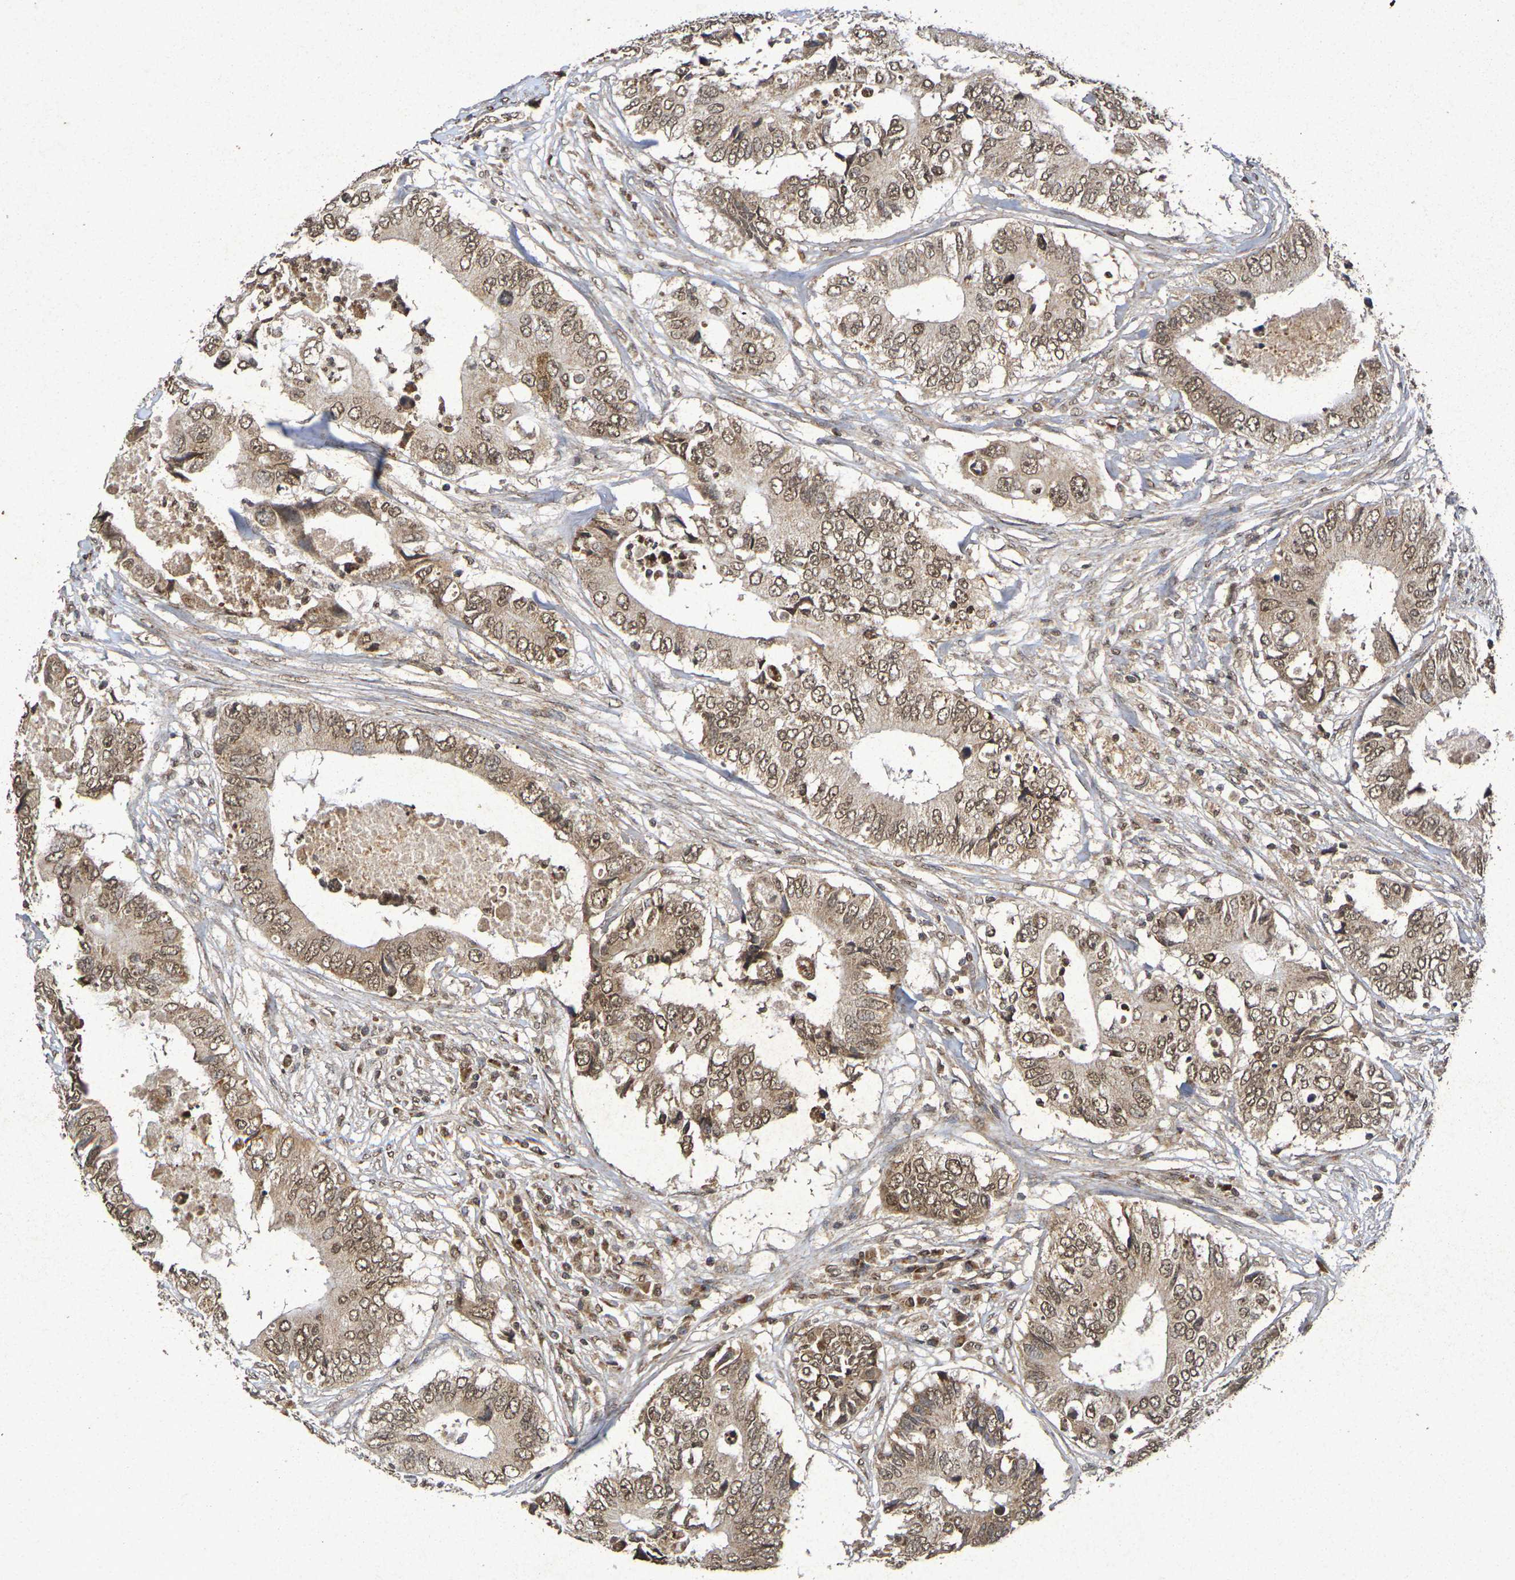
{"staining": {"intensity": "moderate", "quantity": ">75%", "location": "cytoplasmic/membranous,nuclear"}, "tissue": "colorectal cancer", "cell_type": "Tumor cells", "image_type": "cancer", "snomed": [{"axis": "morphology", "description": "Adenocarcinoma, NOS"}, {"axis": "topography", "description": "Colon"}], "caption": "A medium amount of moderate cytoplasmic/membranous and nuclear staining is present in approximately >75% of tumor cells in colorectal cancer tissue.", "gene": "GUCY1A2", "patient": {"sex": "male", "age": 71}}